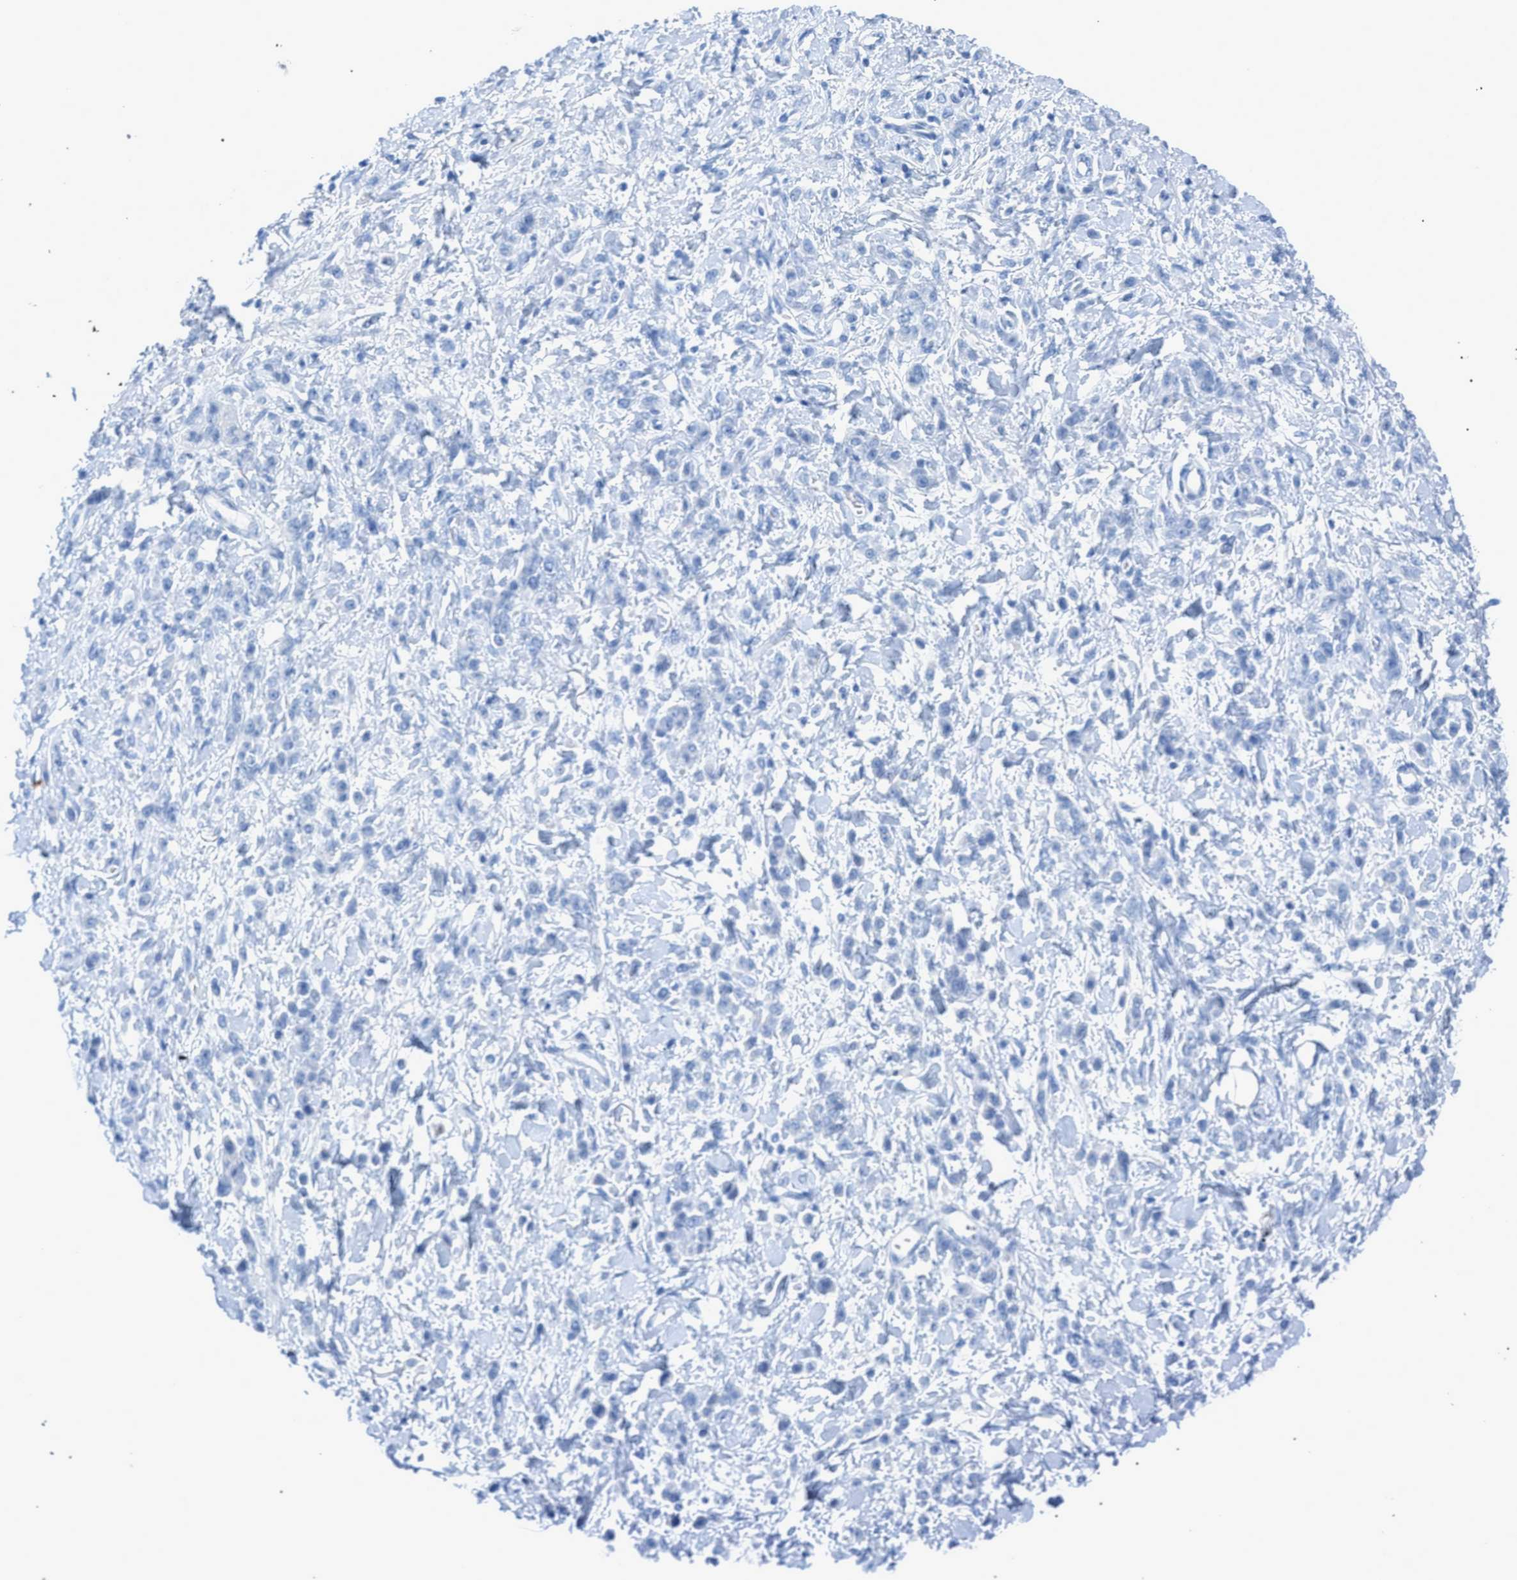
{"staining": {"intensity": "negative", "quantity": "none", "location": "none"}, "tissue": "stomach cancer", "cell_type": "Tumor cells", "image_type": "cancer", "snomed": [{"axis": "morphology", "description": "Normal tissue, NOS"}, {"axis": "morphology", "description": "Adenocarcinoma, NOS"}, {"axis": "topography", "description": "Stomach"}], "caption": "IHC image of stomach cancer (adenocarcinoma) stained for a protein (brown), which exhibits no positivity in tumor cells.", "gene": "TCL1A", "patient": {"sex": "male", "age": 82}}